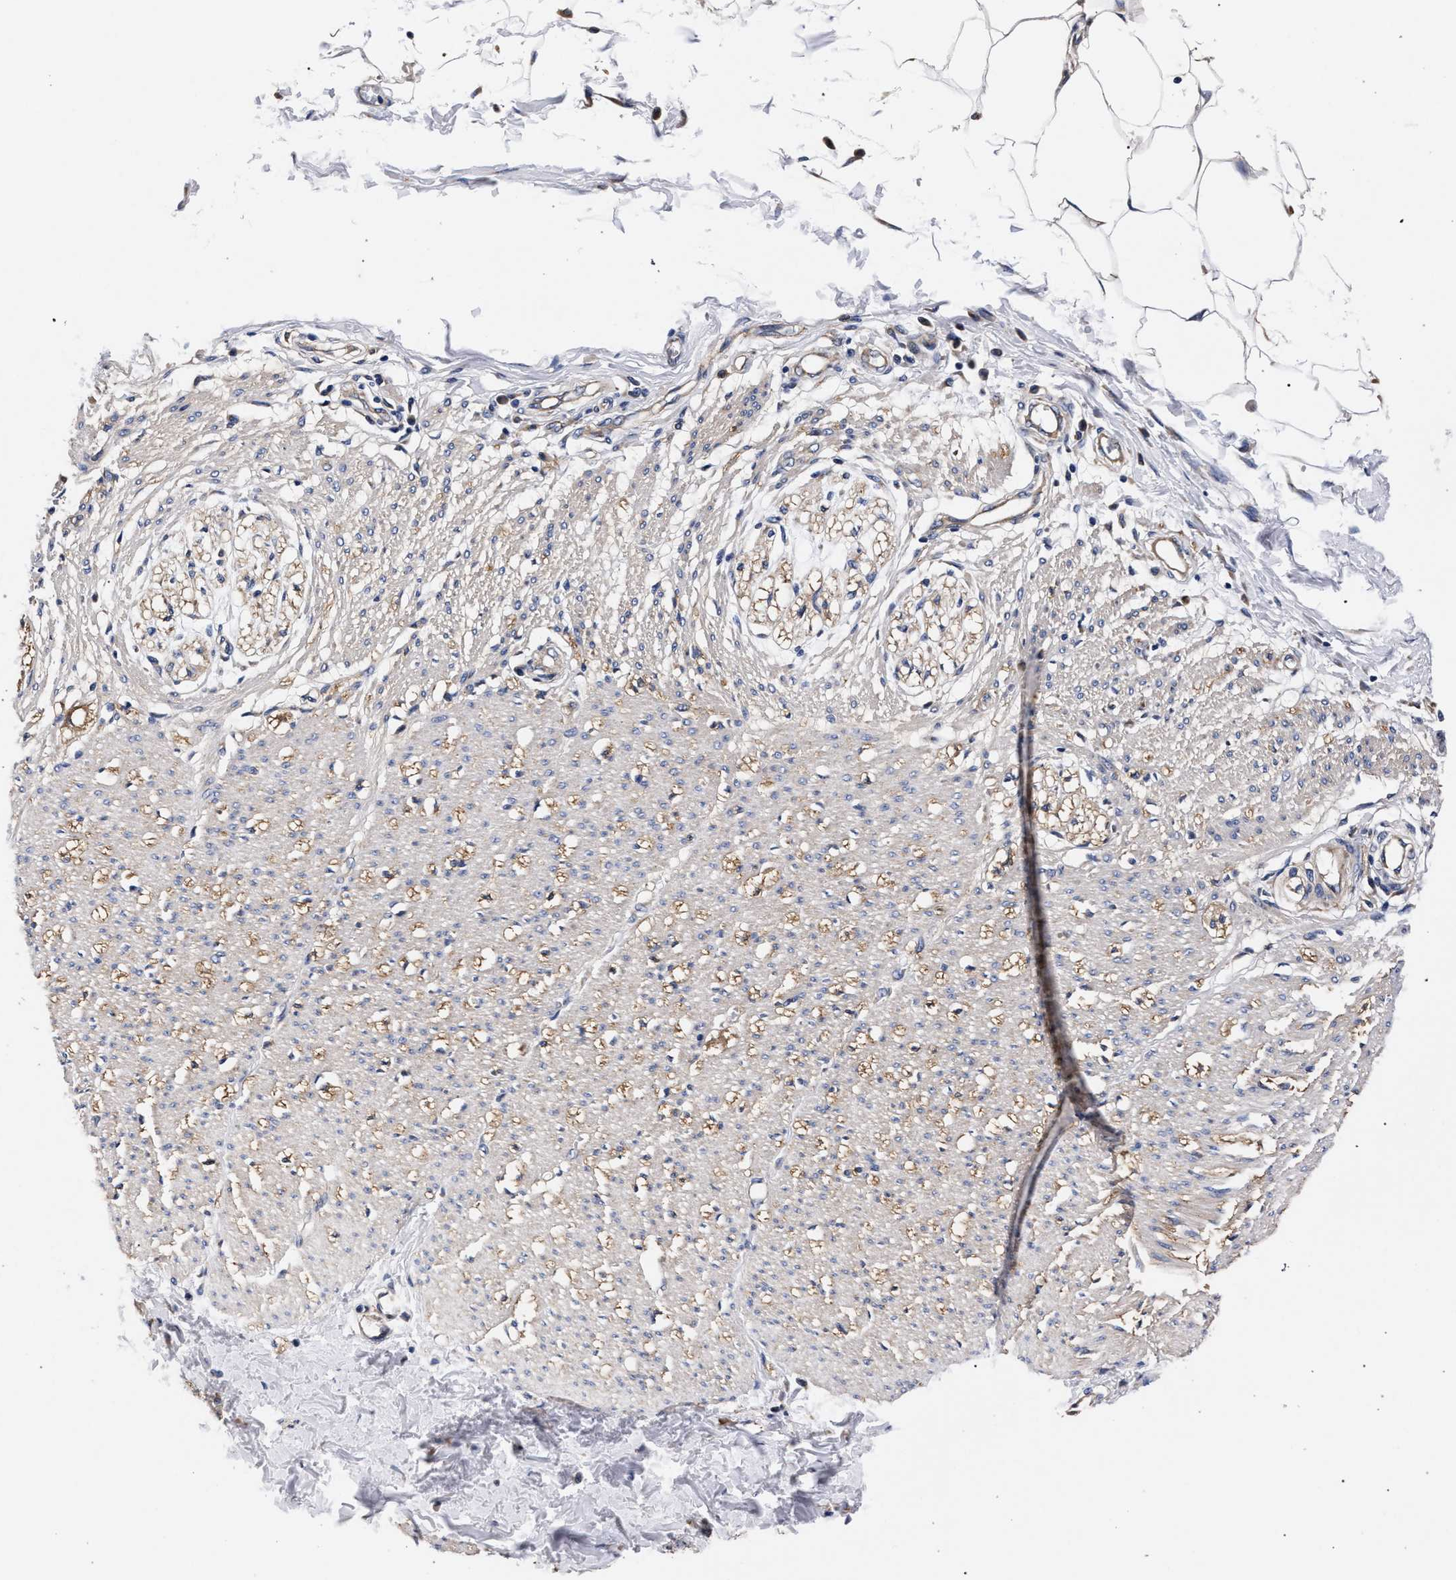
{"staining": {"intensity": "weak", "quantity": "<25%", "location": "cytoplasmic/membranous"}, "tissue": "smooth muscle", "cell_type": "Smooth muscle cells", "image_type": "normal", "snomed": [{"axis": "morphology", "description": "Normal tissue, NOS"}, {"axis": "morphology", "description": "Adenocarcinoma, NOS"}, {"axis": "topography", "description": "Colon"}, {"axis": "topography", "description": "Peripheral nerve tissue"}], "caption": "IHC micrograph of unremarkable smooth muscle: smooth muscle stained with DAB shows no significant protein positivity in smooth muscle cells. (Stains: DAB (3,3'-diaminobenzidine) immunohistochemistry (IHC) with hematoxylin counter stain, Microscopy: brightfield microscopy at high magnification).", "gene": "CFAP95", "patient": {"sex": "male", "age": 14}}